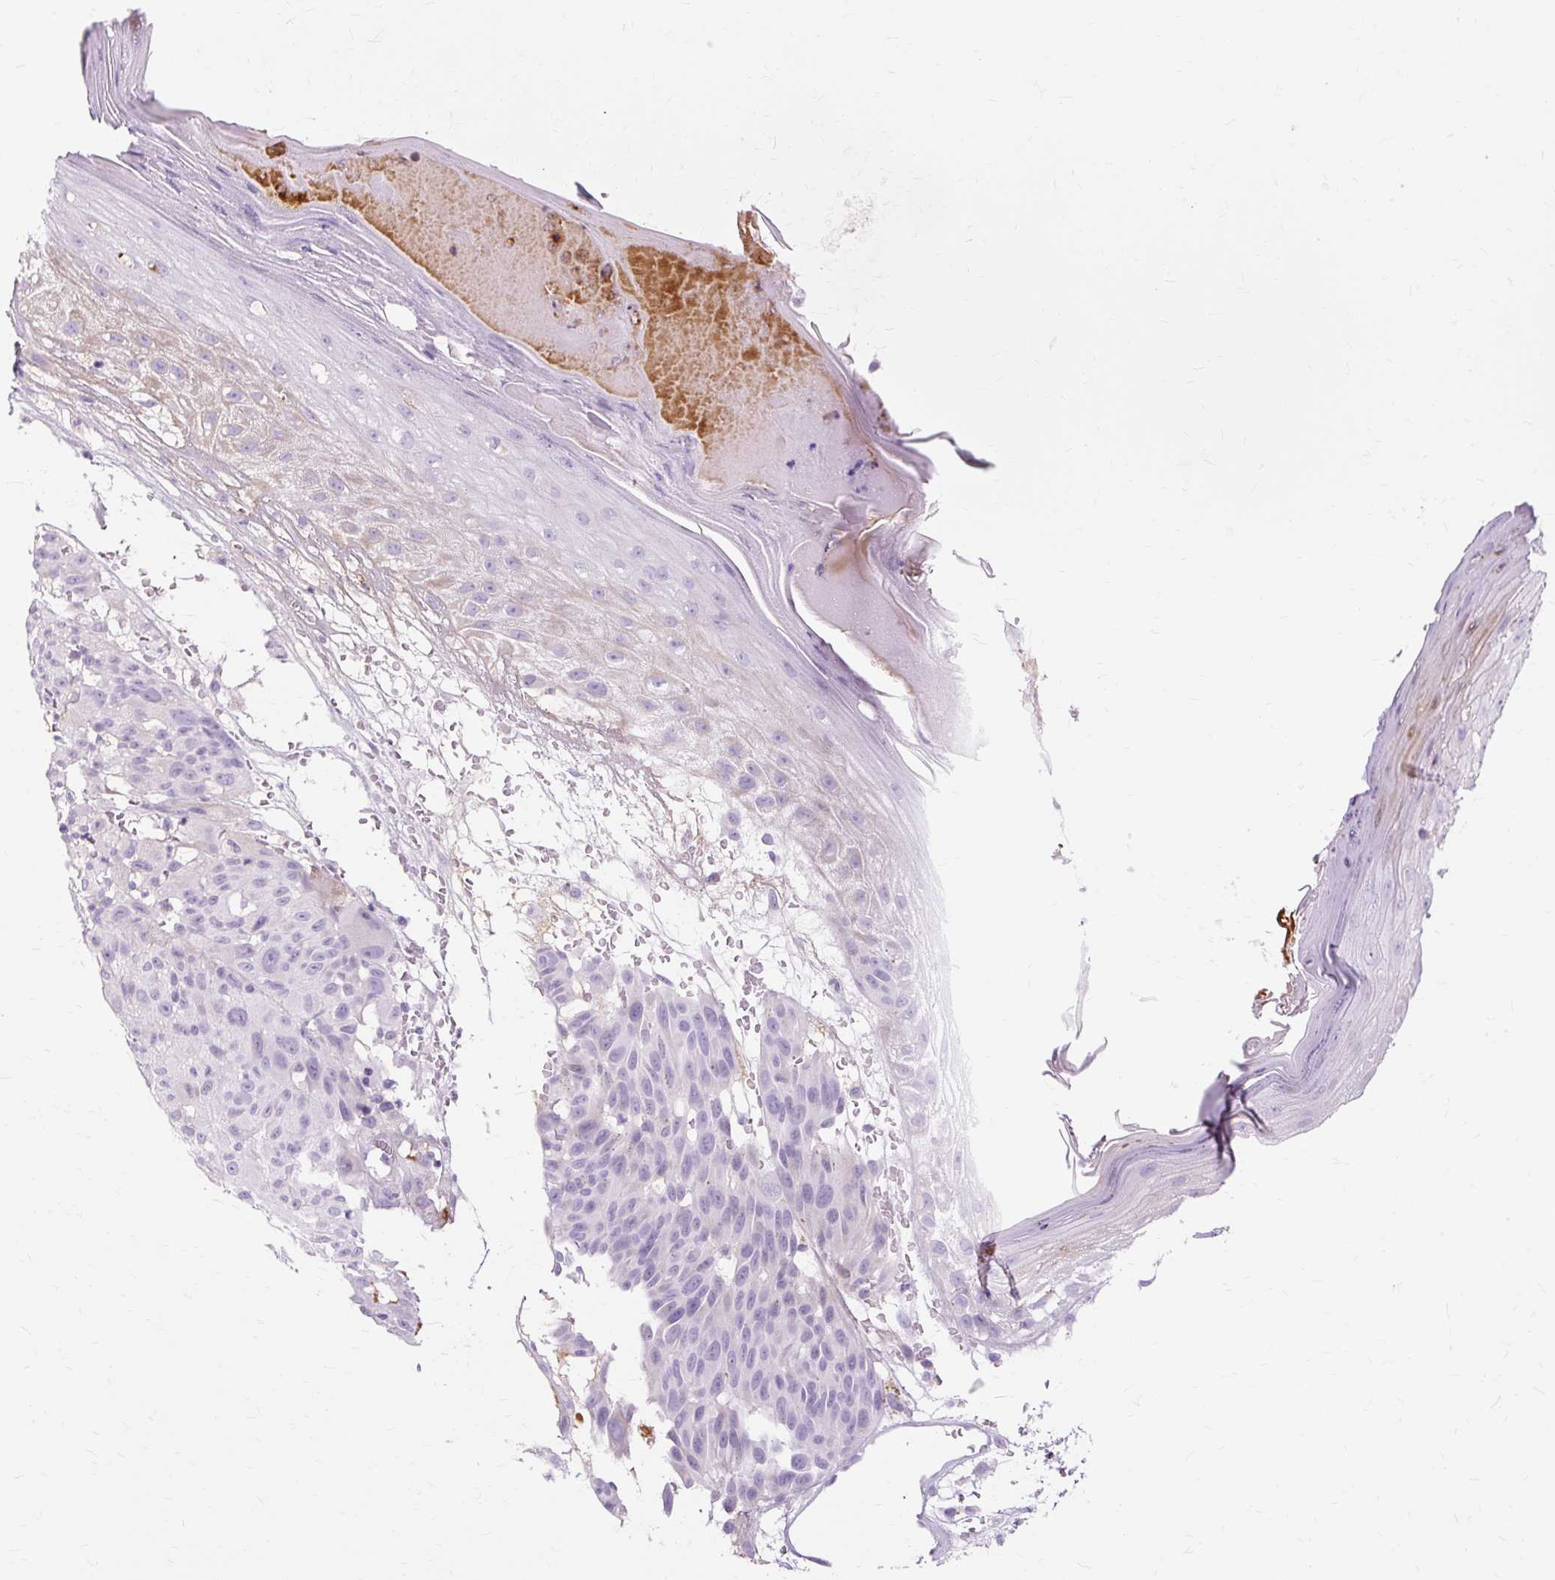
{"staining": {"intensity": "negative", "quantity": "none", "location": "none"}, "tissue": "melanoma", "cell_type": "Tumor cells", "image_type": "cancer", "snomed": [{"axis": "morphology", "description": "Malignant melanoma, NOS"}, {"axis": "topography", "description": "Skin"}], "caption": "The image reveals no staining of tumor cells in melanoma.", "gene": "DCTN4", "patient": {"sex": "male", "age": 83}}